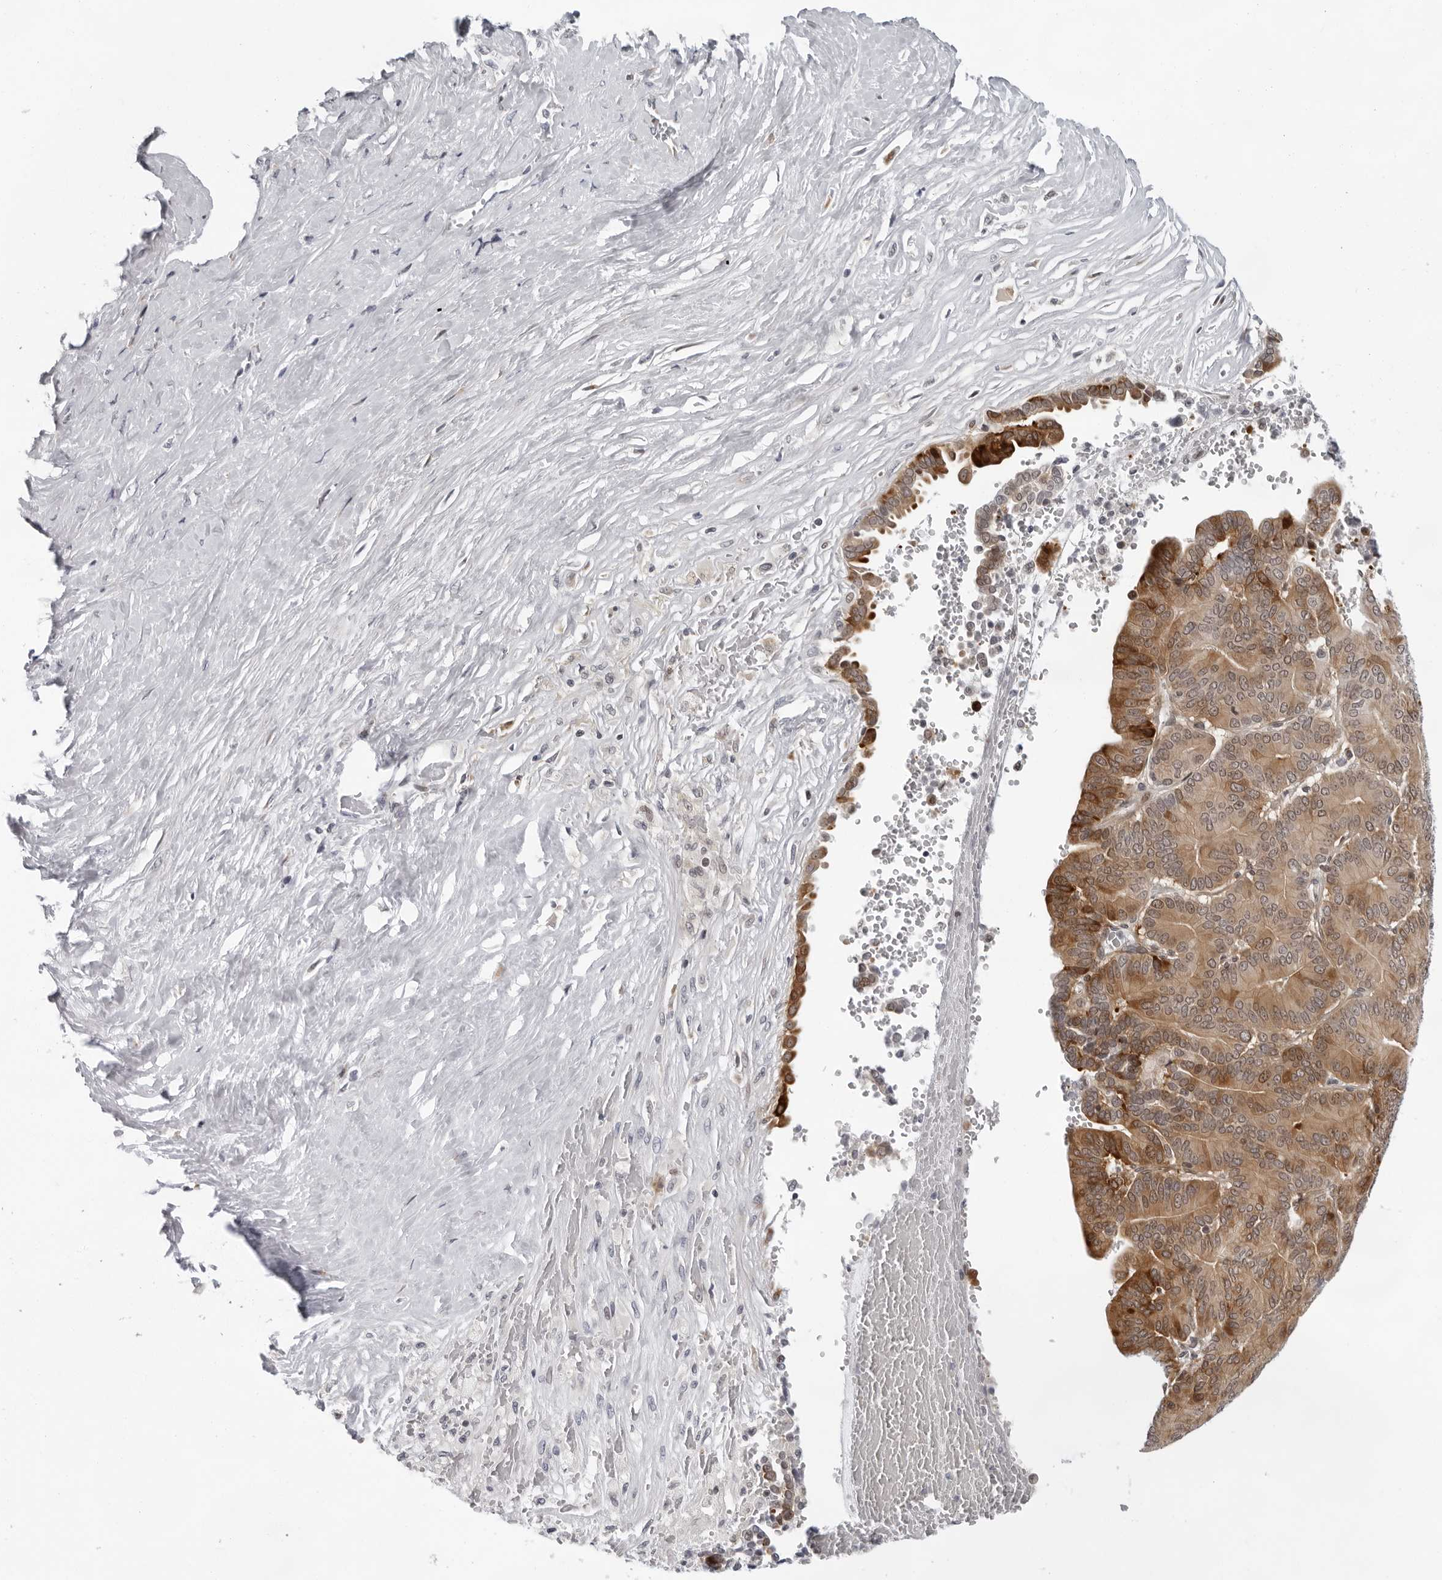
{"staining": {"intensity": "moderate", "quantity": ">75%", "location": "cytoplasmic/membranous,nuclear"}, "tissue": "liver cancer", "cell_type": "Tumor cells", "image_type": "cancer", "snomed": [{"axis": "morphology", "description": "Cholangiocarcinoma"}, {"axis": "topography", "description": "Liver"}], "caption": "Tumor cells show medium levels of moderate cytoplasmic/membranous and nuclear positivity in approximately >75% of cells in liver cancer. (Stains: DAB (3,3'-diaminobenzidine) in brown, nuclei in blue, Microscopy: brightfield microscopy at high magnification).", "gene": "PIP4K2C", "patient": {"sex": "female", "age": 75}}